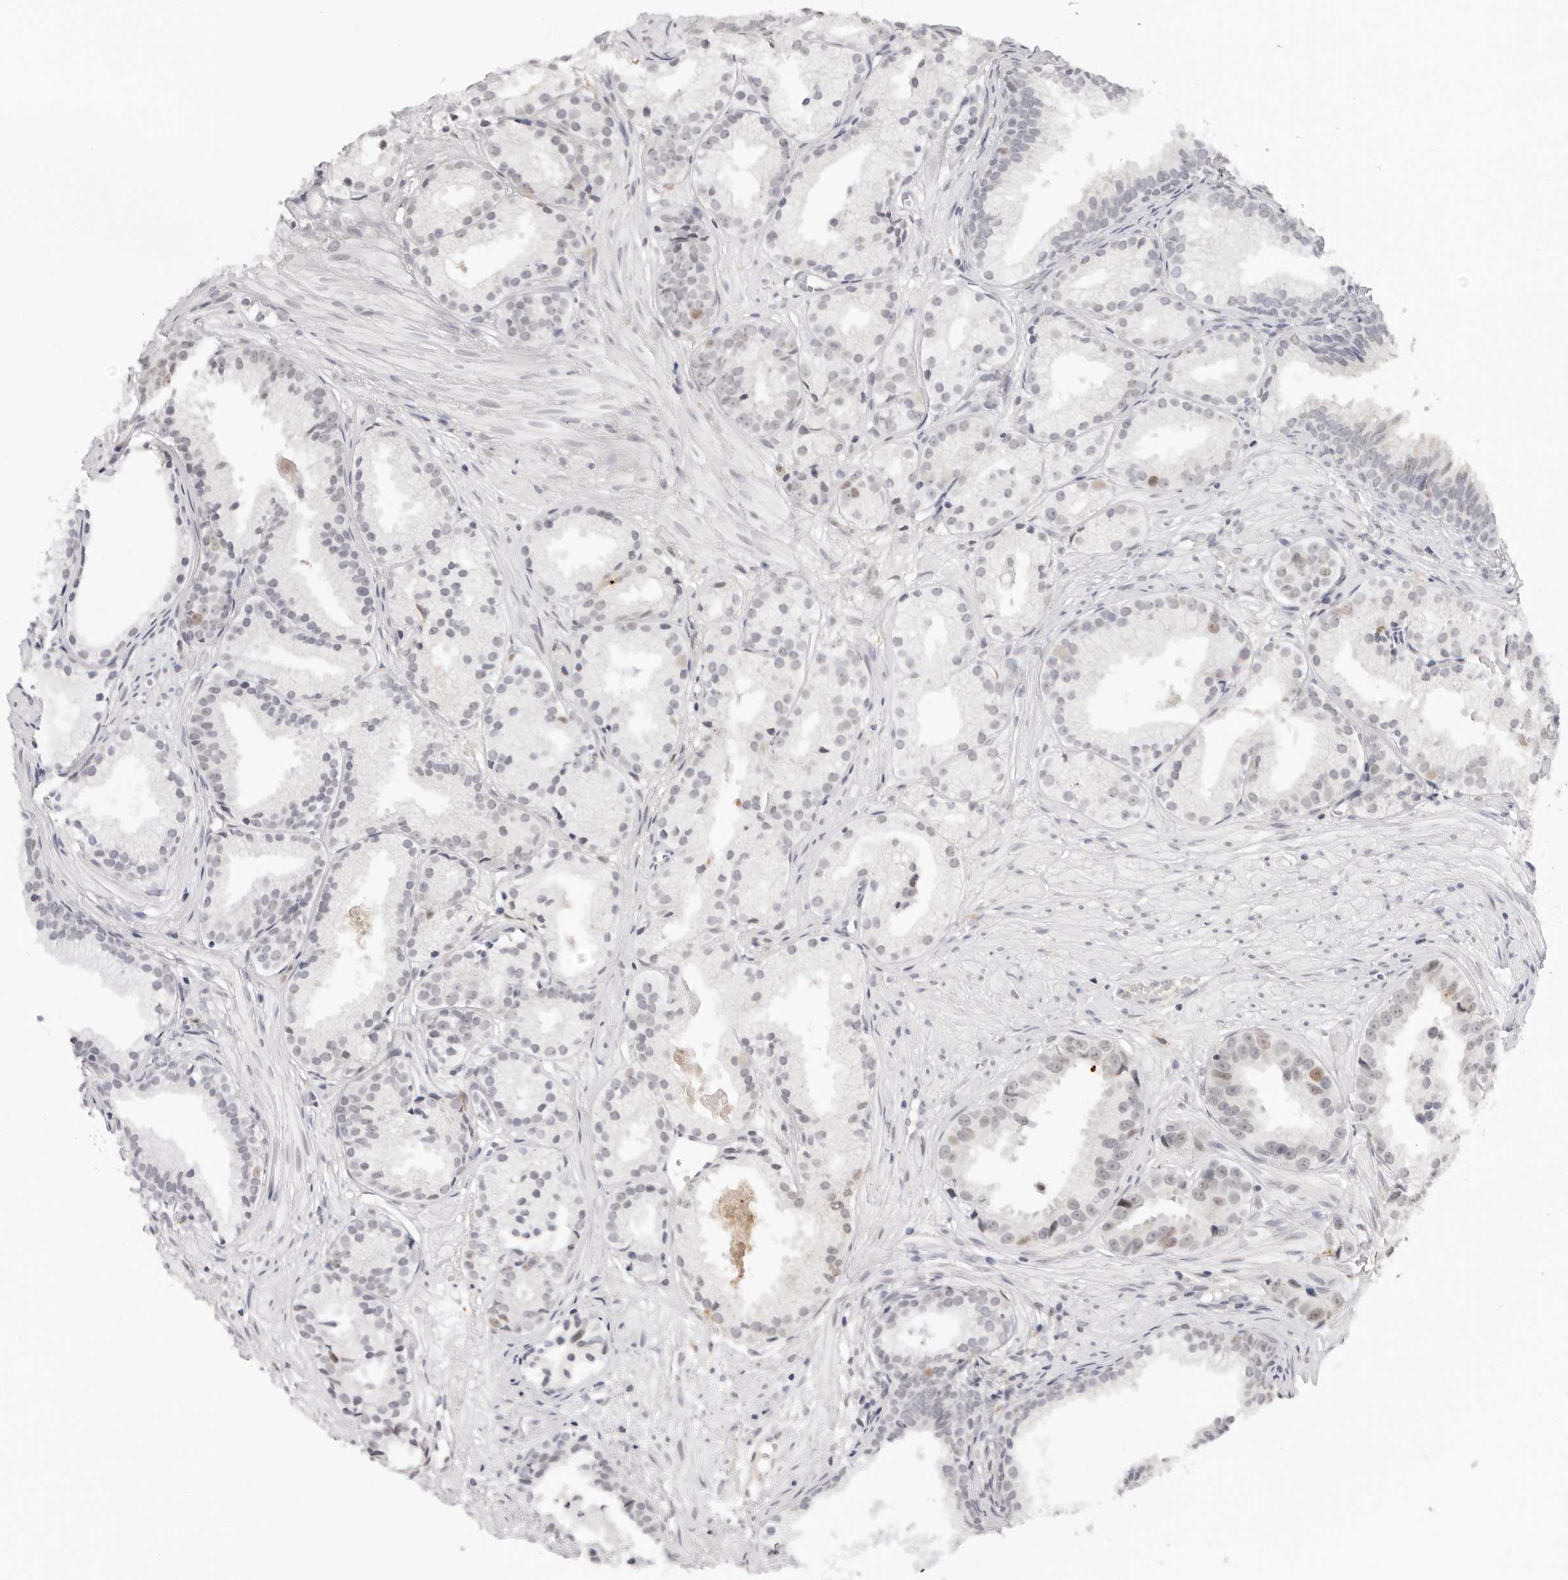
{"staining": {"intensity": "weak", "quantity": "<25%", "location": "nuclear"}, "tissue": "prostate cancer", "cell_type": "Tumor cells", "image_type": "cancer", "snomed": [{"axis": "morphology", "description": "Adenocarcinoma, Low grade"}, {"axis": "topography", "description": "Prostate"}], "caption": "Tumor cells are negative for brown protein staining in prostate low-grade adenocarcinoma.", "gene": "MSH6", "patient": {"sex": "male", "age": 88}}